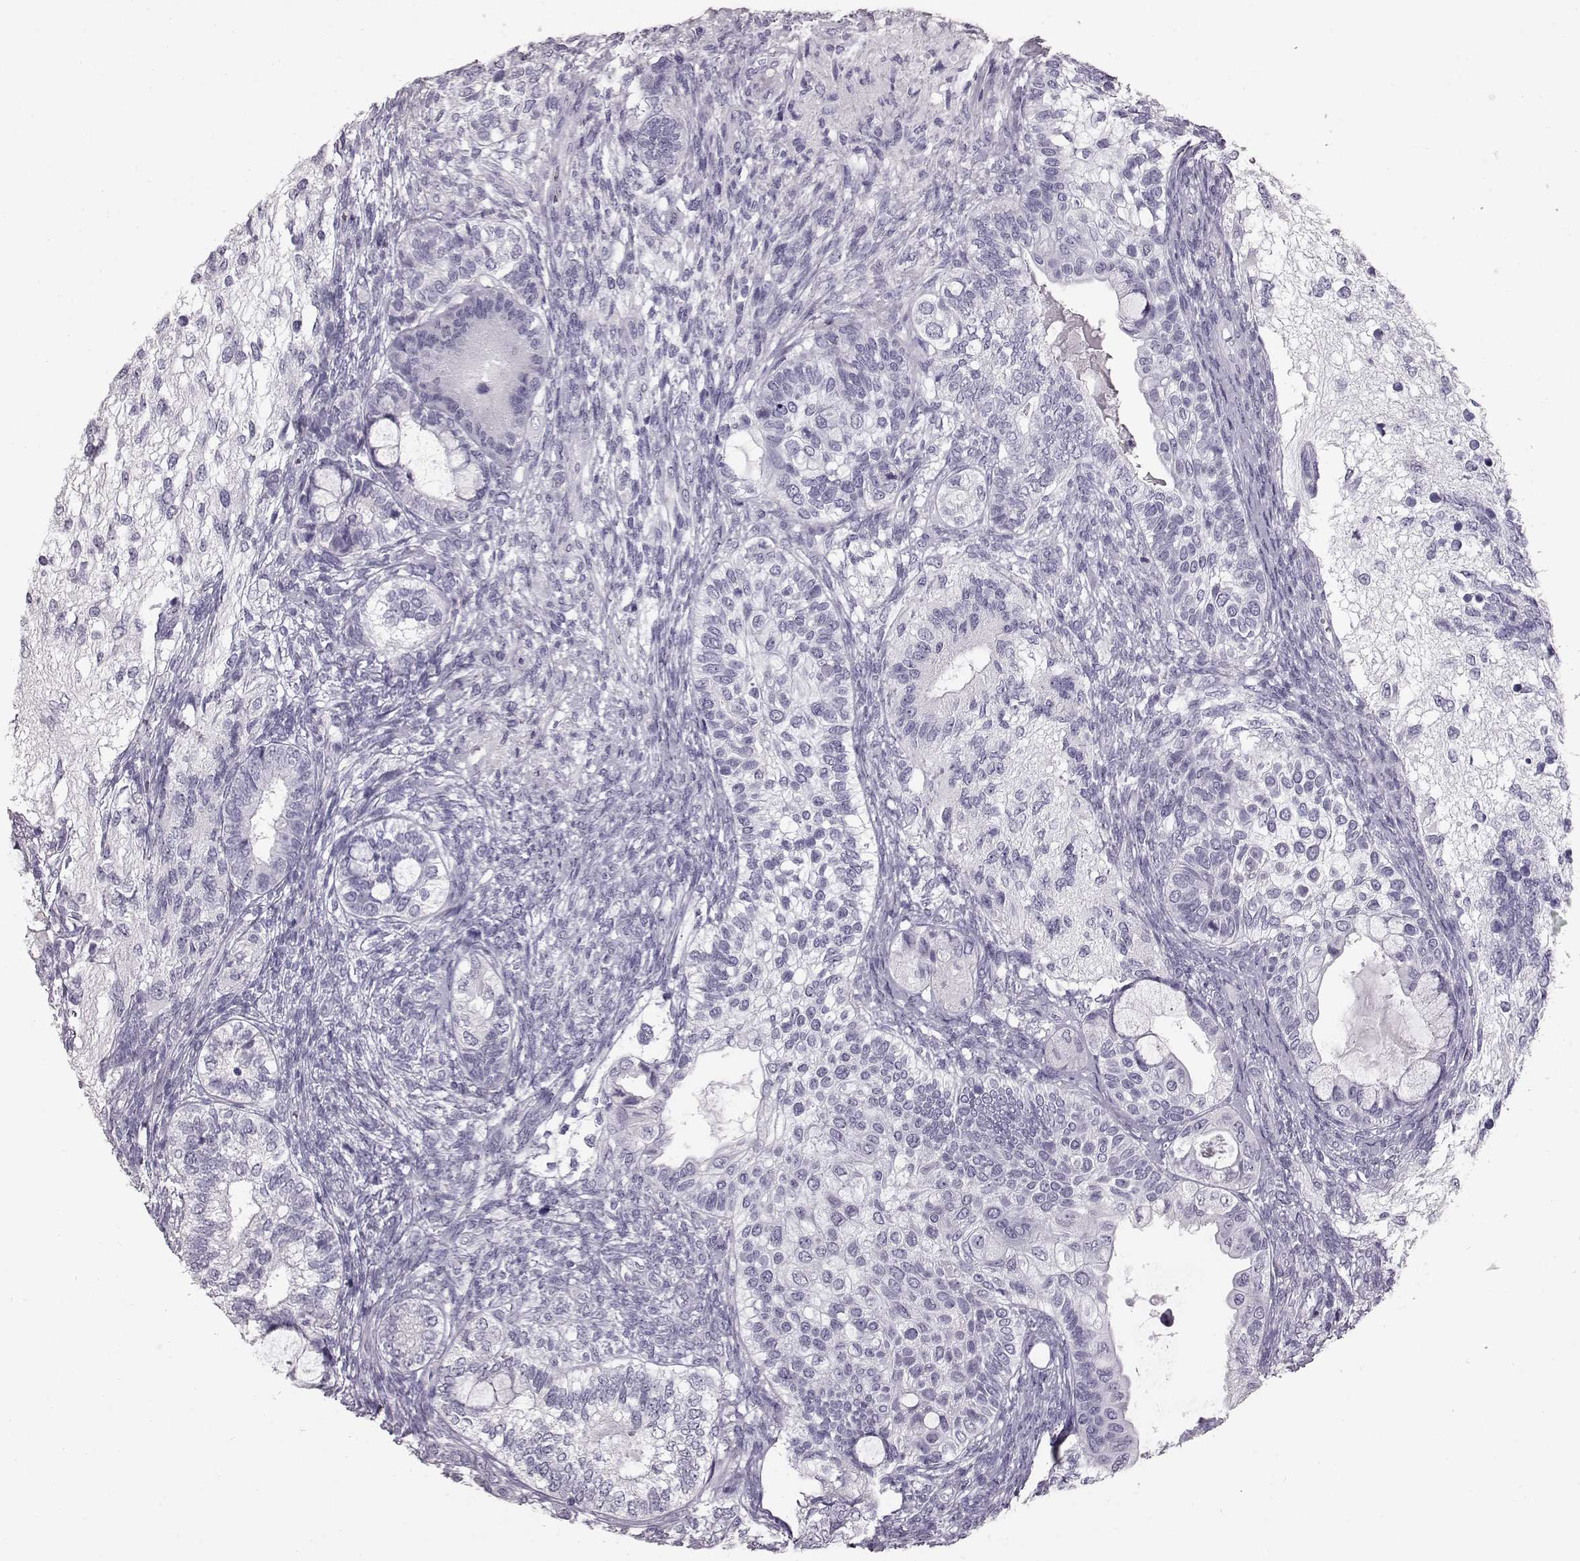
{"staining": {"intensity": "negative", "quantity": "none", "location": "none"}, "tissue": "testis cancer", "cell_type": "Tumor cells", "image_type": "cancer", "snomed": [{"axis": "morphology", "description": "Seminoma, NOS"}, {"axis": "morphology", "description": "Carcinoma, Embryonal, NOS"}, {"axis": "topography", "description": "Testis"}], "caption": "This is an immunohistochemistry (IHC) image of testis cancer. There is no staining in tumor cells.", "gene": "TCHHL1", "patient": {"sex": "male", "age": 41}}